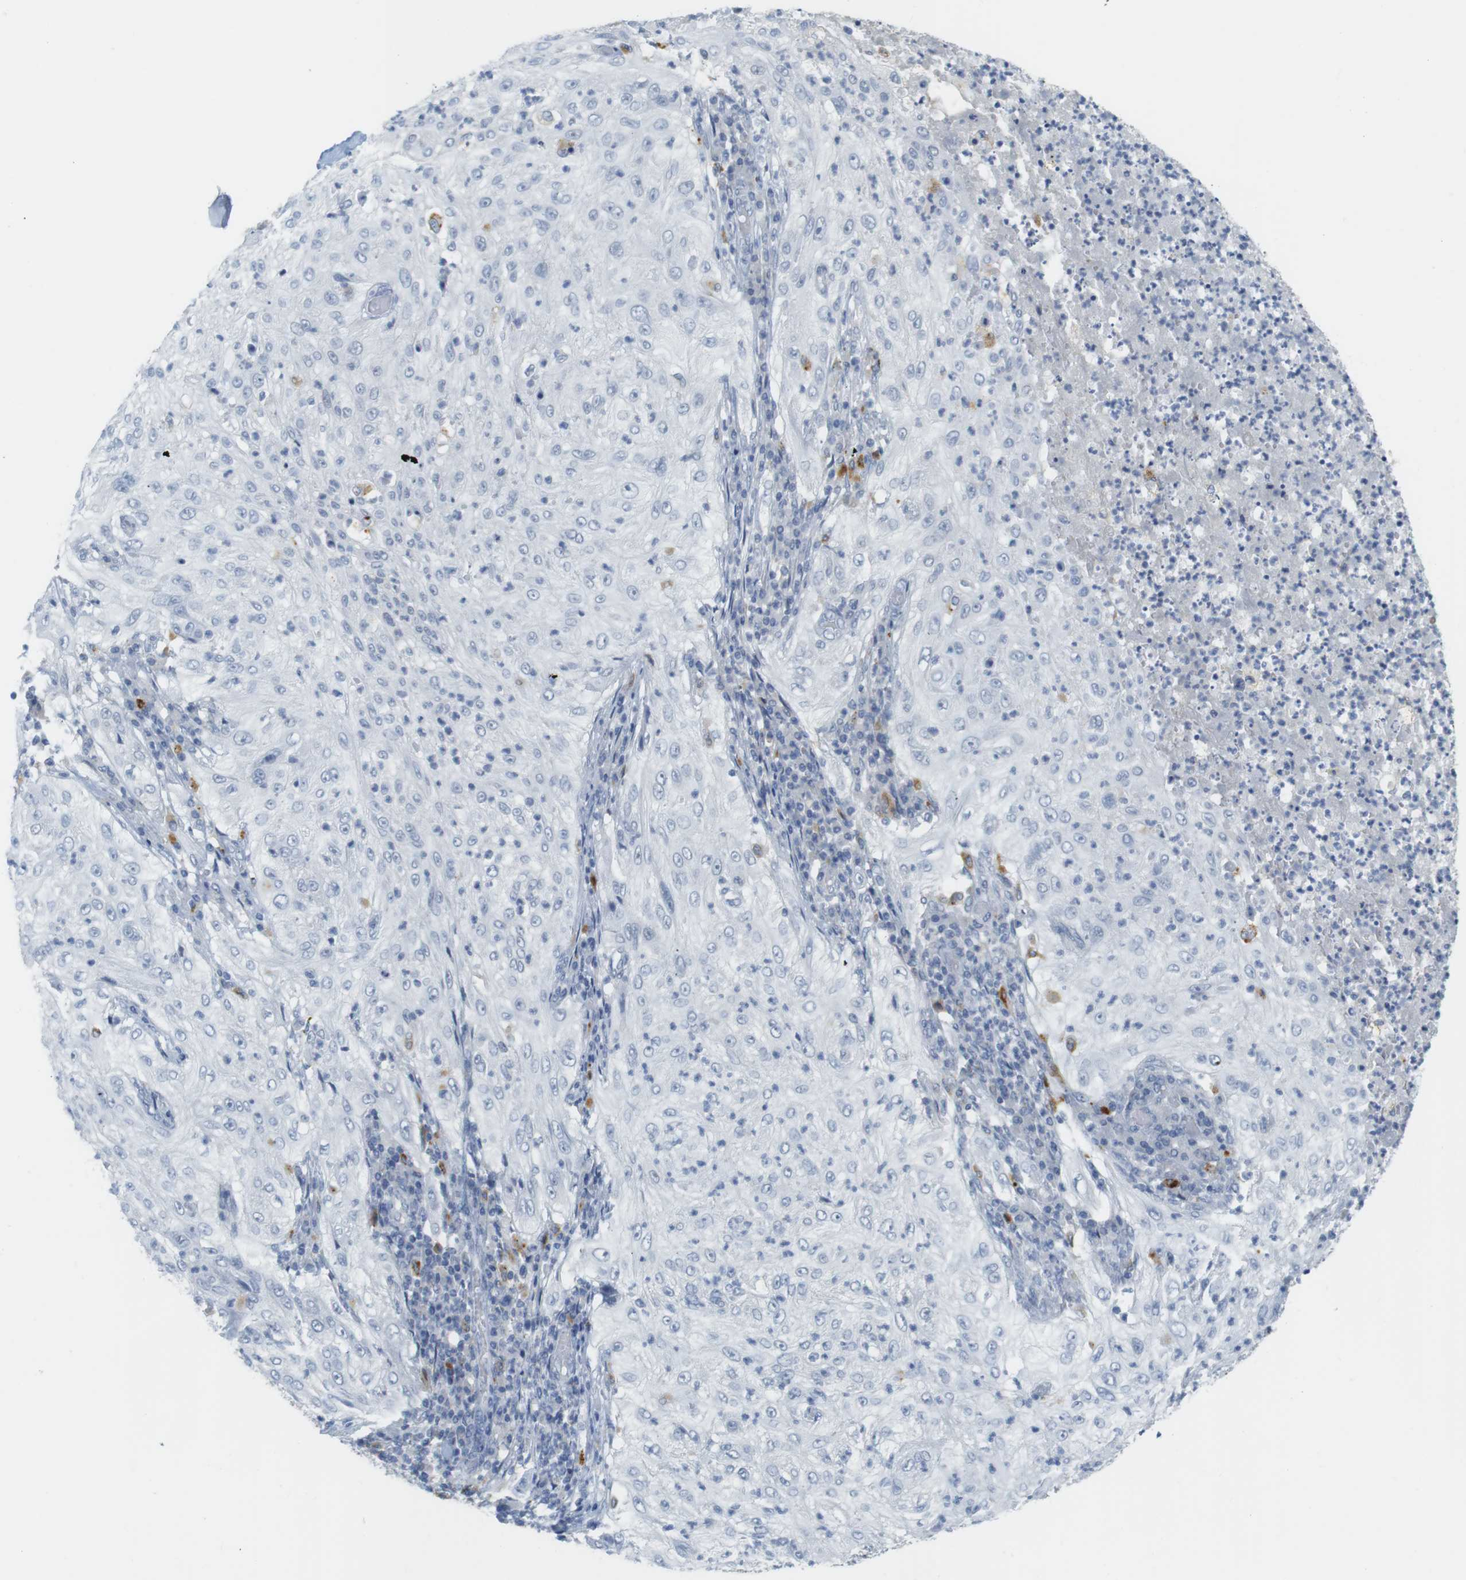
{"staining": {"intensity": "negative", "quantity": "none", "location": "none"}, "tissue": "lung cancer", "cell_type": "Tumor cells", "image_type": "cancer", "snomed": [{"axis": "morphology", "description": "Inflammation, NOS"}, {"axis": "morphology", "description": "Squamous cell carcinoma, NOS"}, {"axis": "topography", "description": "Lymph node"}, {"axis": "topography", "description": "Soft tissue"}, {"axis": "topography", "description": "Lung"}], "caption": "The image reveals no staining of tumor cells in lung cancer (squamous cell carcinoma). (DAB (3,3'-diaminobenzidine) IHC with hematoxylin counter stain).", "gene": "YIPF1", "patient": {"sex": "male", "age": 66}}